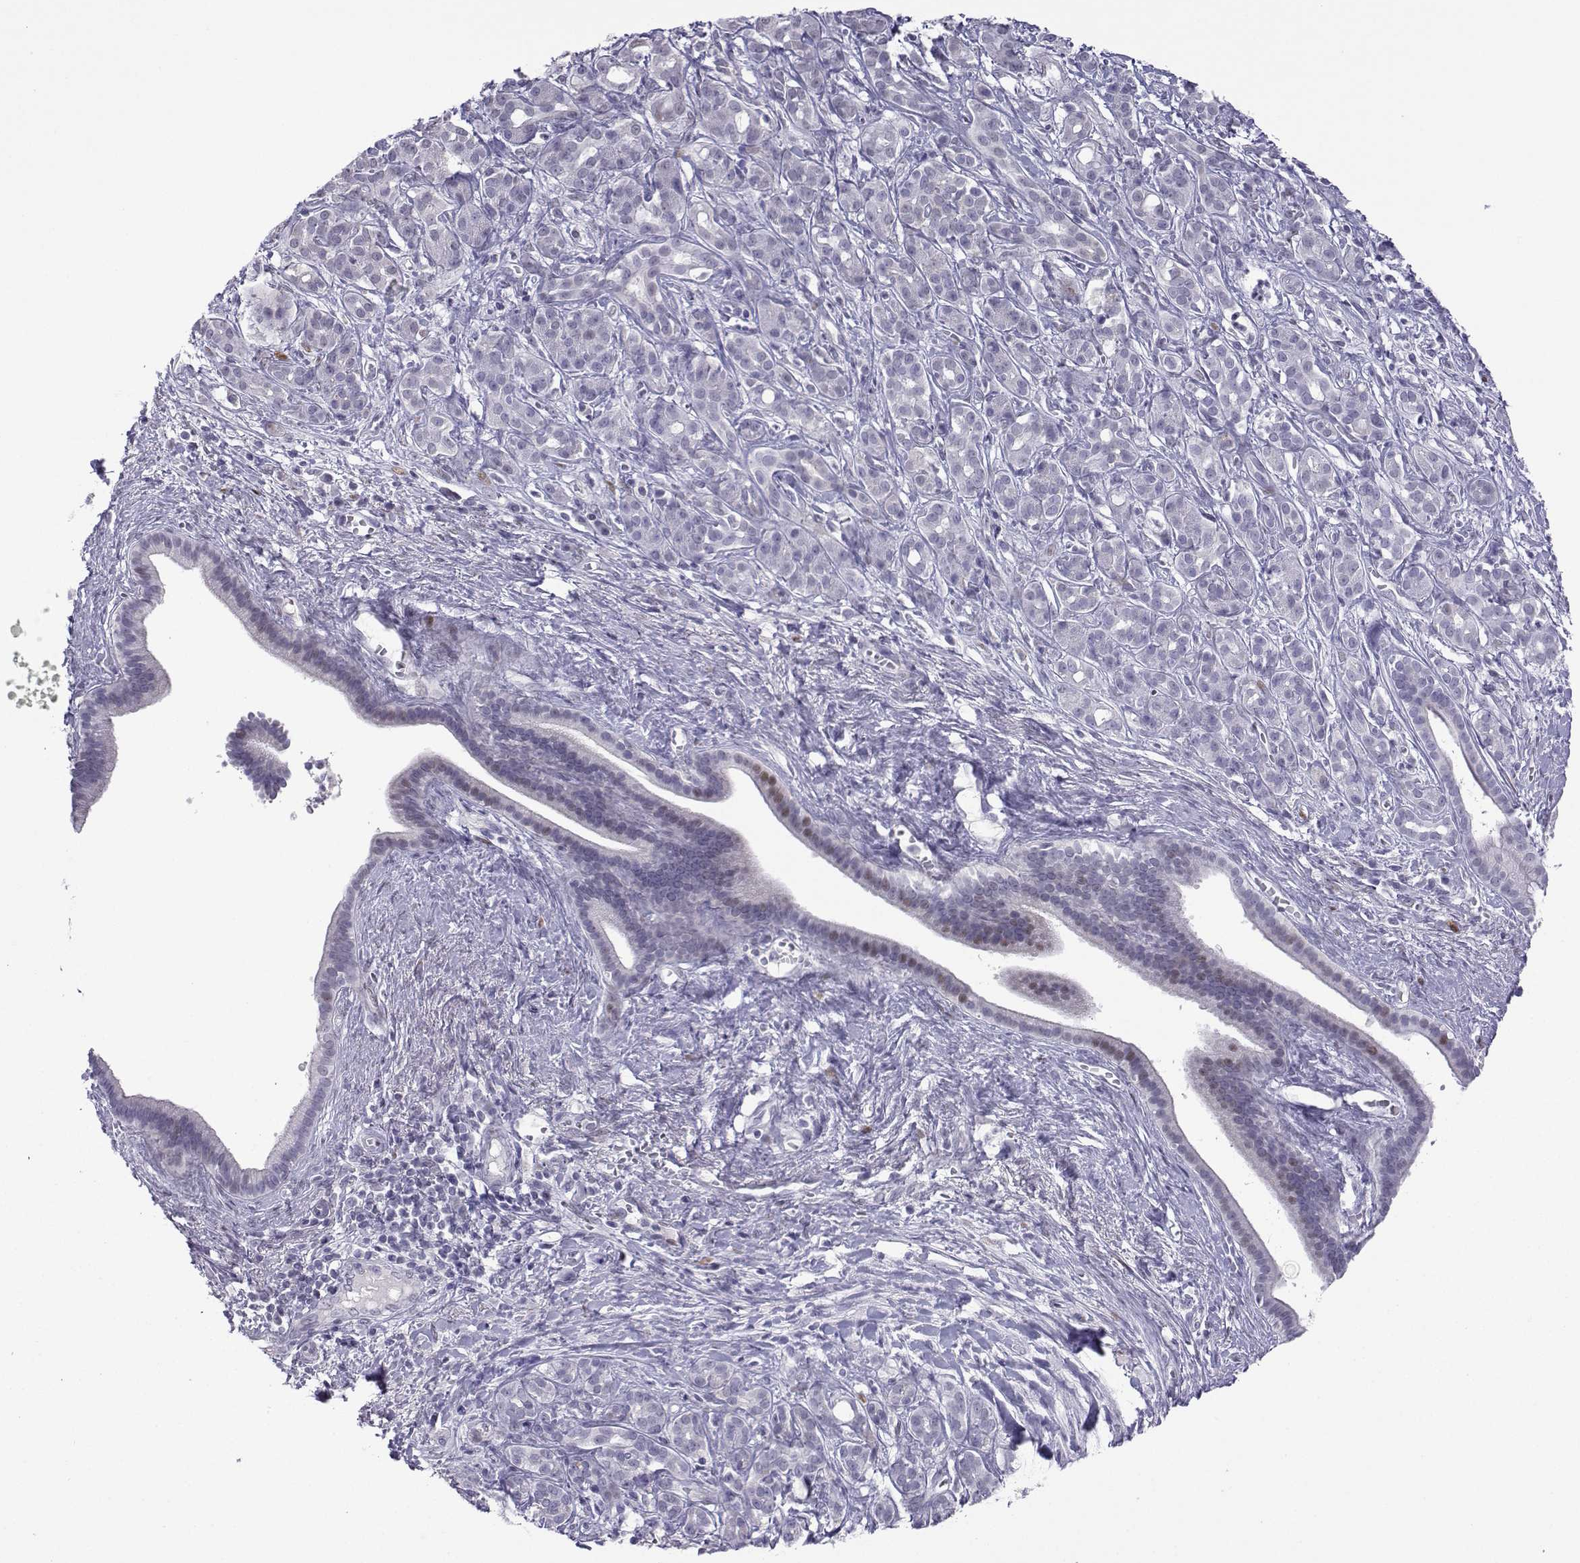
{"staining": {"intensity": "negative", "quantity": "none", "location": "none"}, "tissue": "pancreatic cancer", "cell_type": "Tumor cells", "image_type": "cancer", "snomed": [{"axis": "morphology", "description": "Adenocarcinoma, NOS"}, {"axis": "topography", "description": "Pancreas"}], "caption": "Pancreatic cancer was stained to show a protein in brown. There is no significant positivity in tumor cells.", "gene": "CFAP70", "patient": {"sex": "male", "age": 61}}